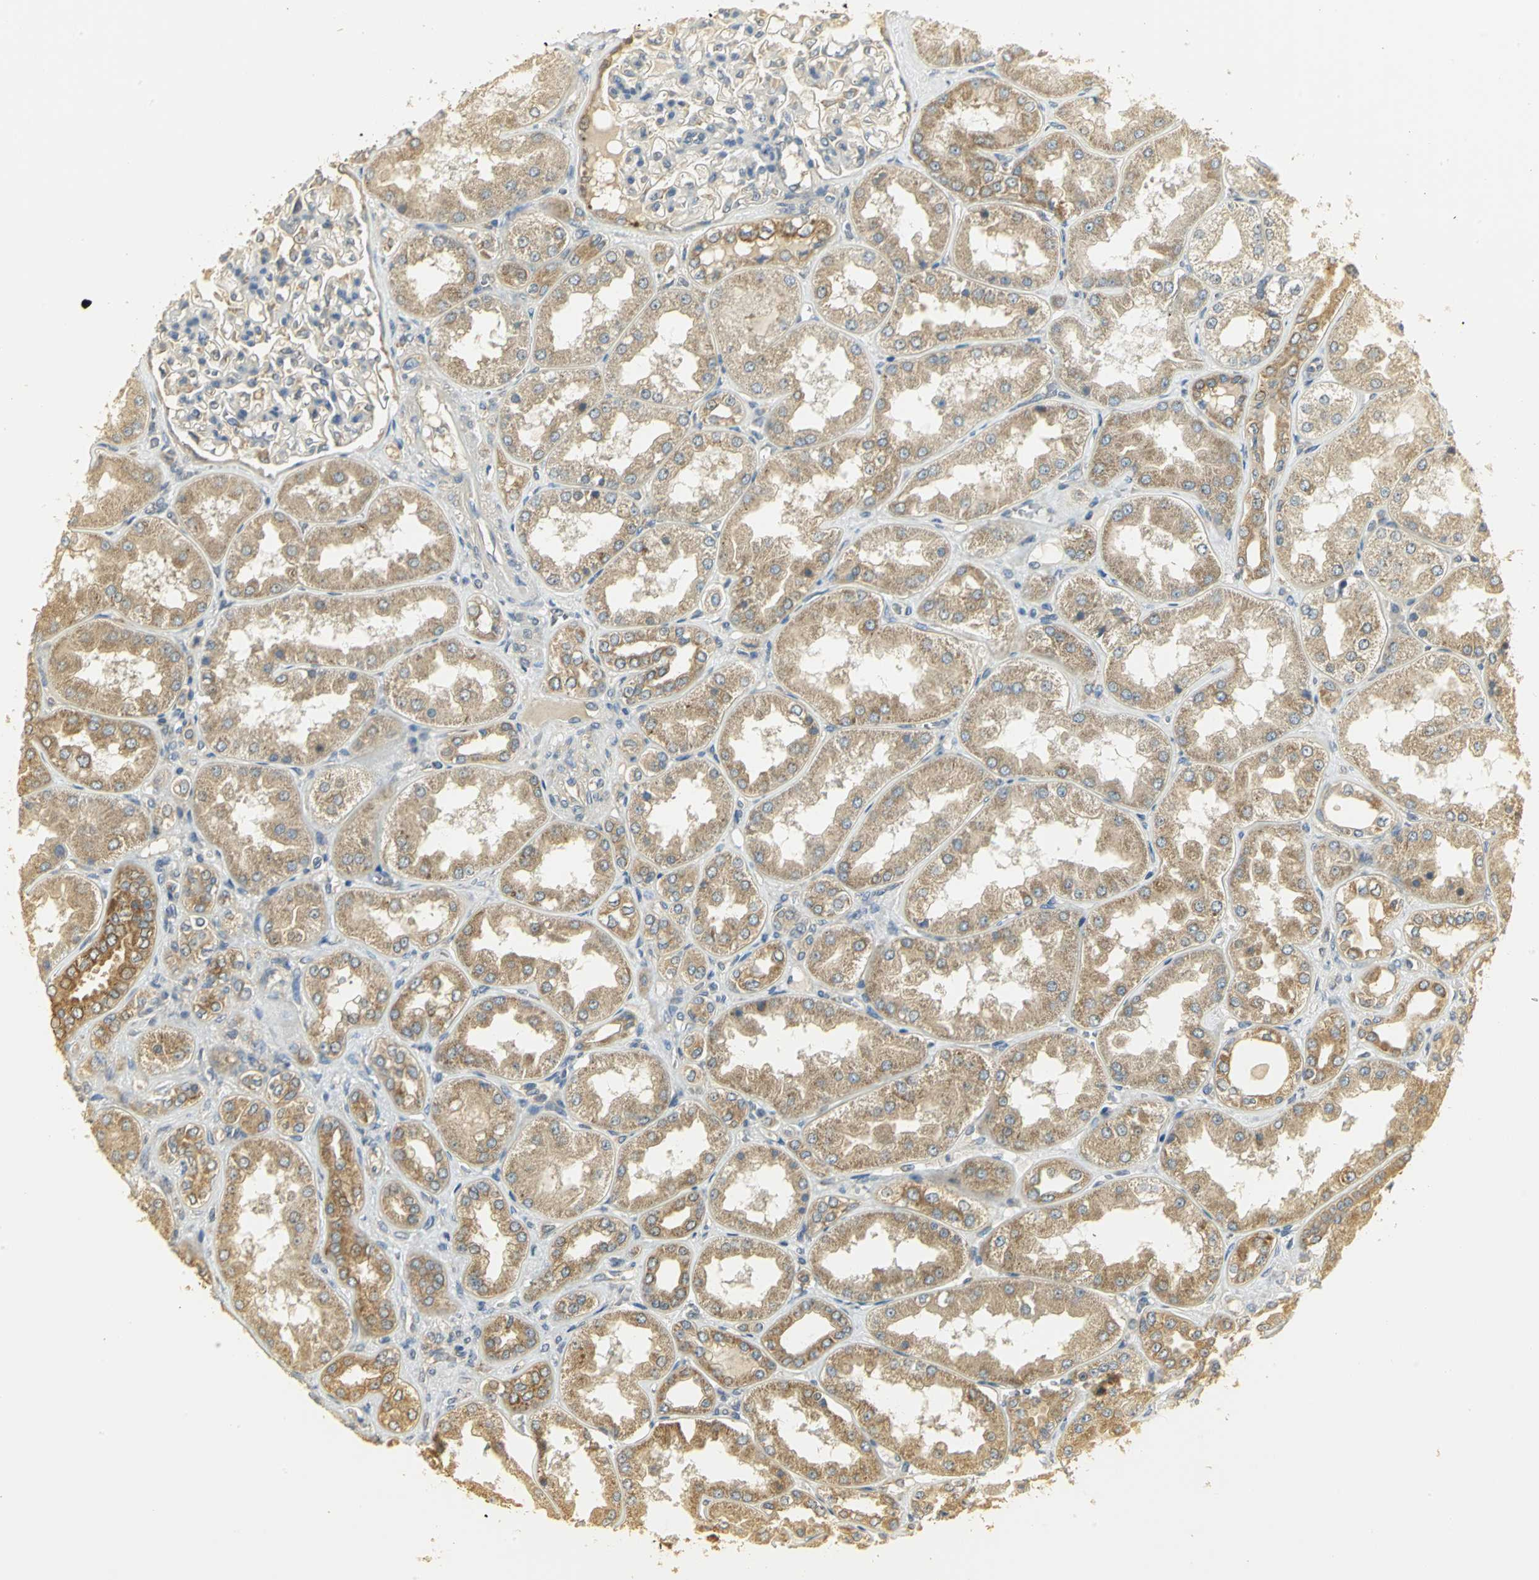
{"staining": {"intensity": "weak", "quantity": ">75%", "location": "cytoplasmic/membranous"}, "tissue": "kidney", "cell_type": "Cells in glomeruli", "image_type": "normal", "snomed": [{"axis": "morphology", "description": "Normal tissue, NOS"}, {"axis": "topography", "description": "Kidney"}], "caption": "This image reveals immunohistochemistry staining of normal kidney, with low weak cytoplasmic/membranous positivity in about >75% of cells in glomeruli.", "gene": "RARS1", "patient": {"sex": "female", "age": 56}}